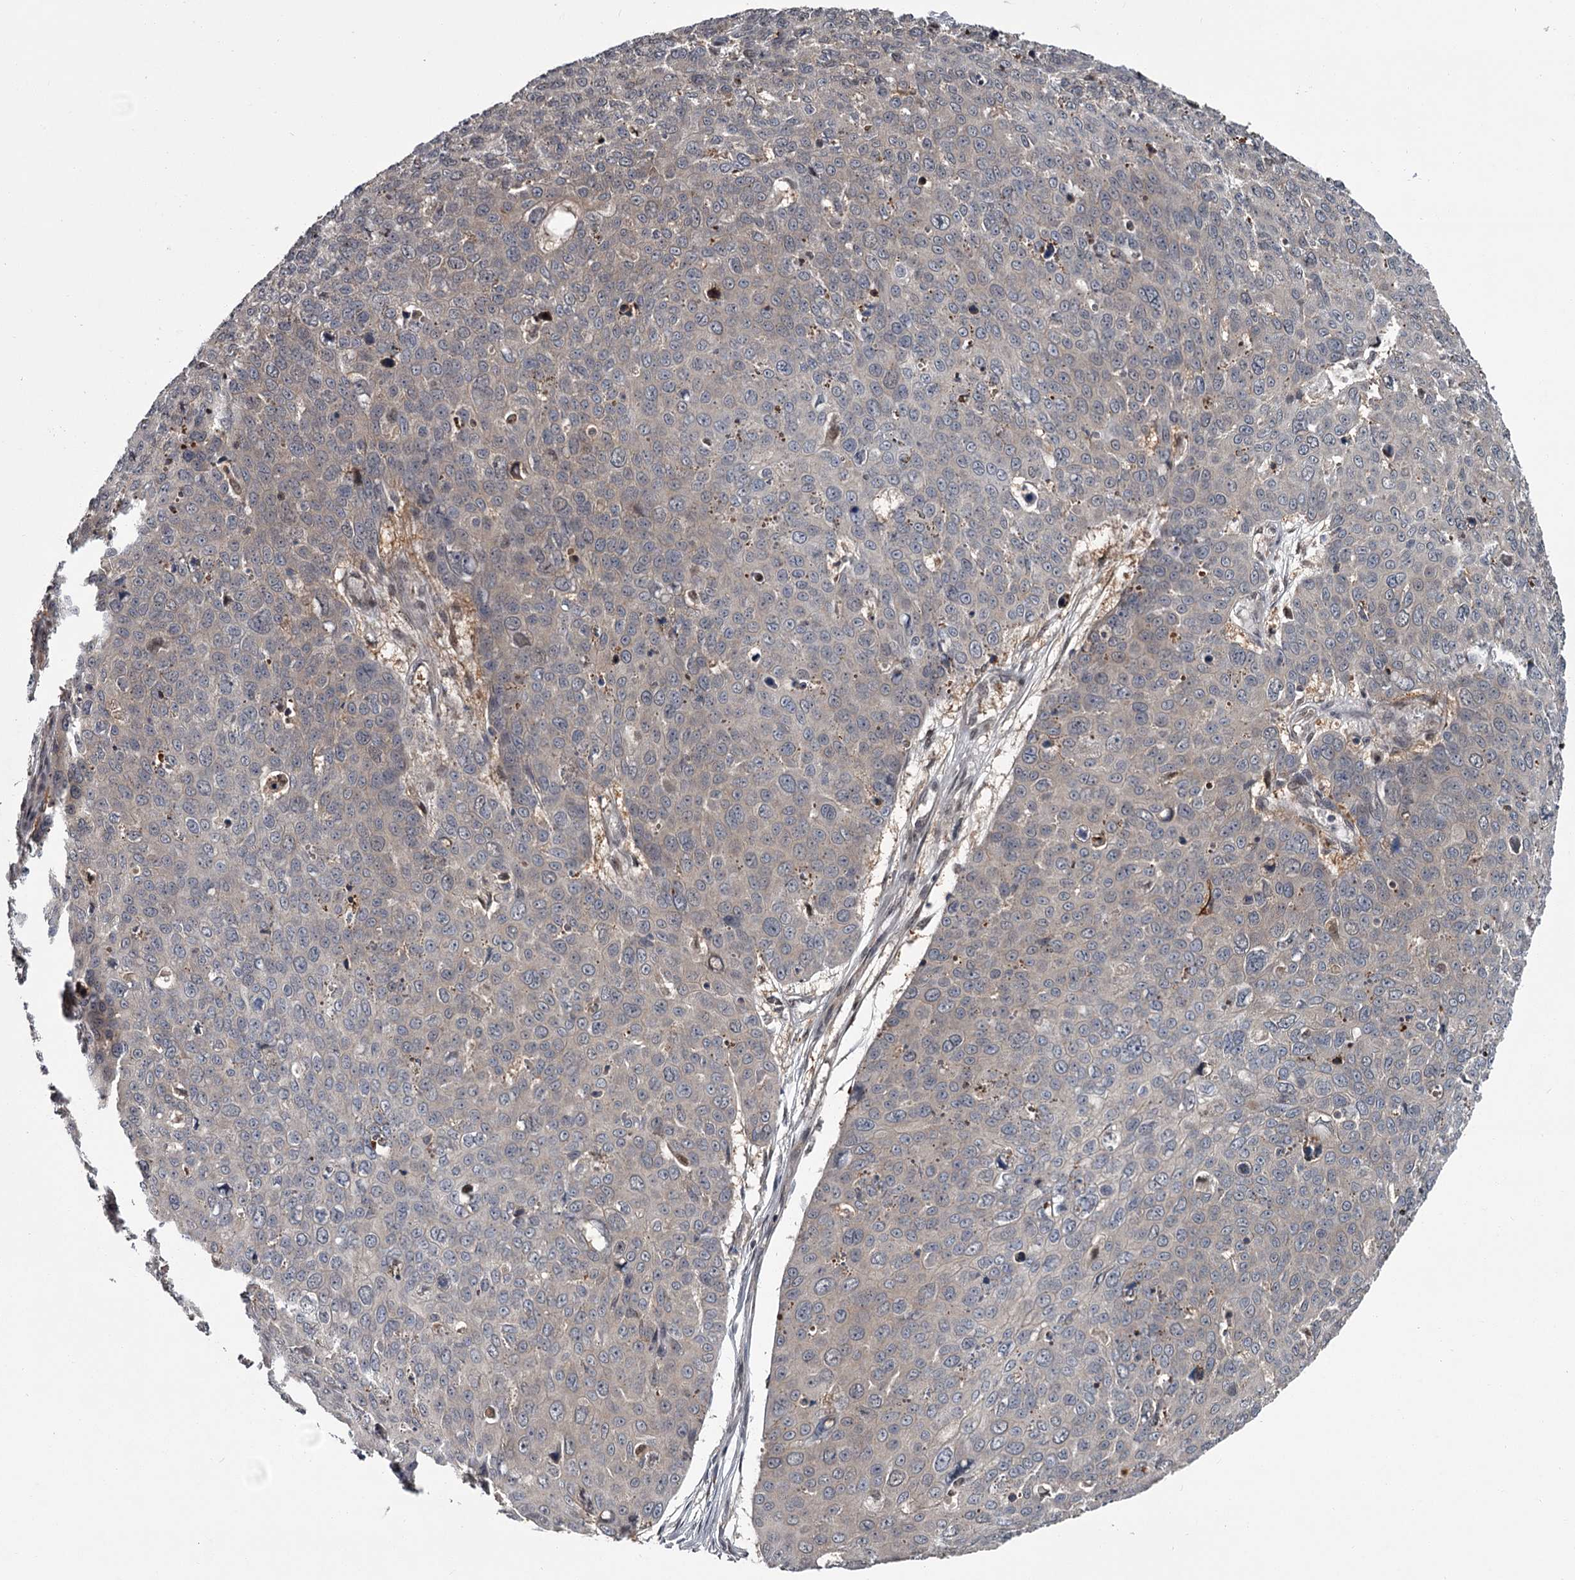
{"staining": {"intensity": "negative", "quantity": "none", "location": "none"}, "tissue": "skin cancer", "cell_type": "Tumor cells", "image_type": "cancer", "snomed": [{"axis": "morphology", "description": "Squamous cell carcinoma, NOS"}, {"axis": "topography", "description": "Skin"}], "caption": "Tumor cells show no significant protein expression in skin squamous cell carcinoma.", "gene": "DAO", "patient": {"sex": "male", "age": 71}}